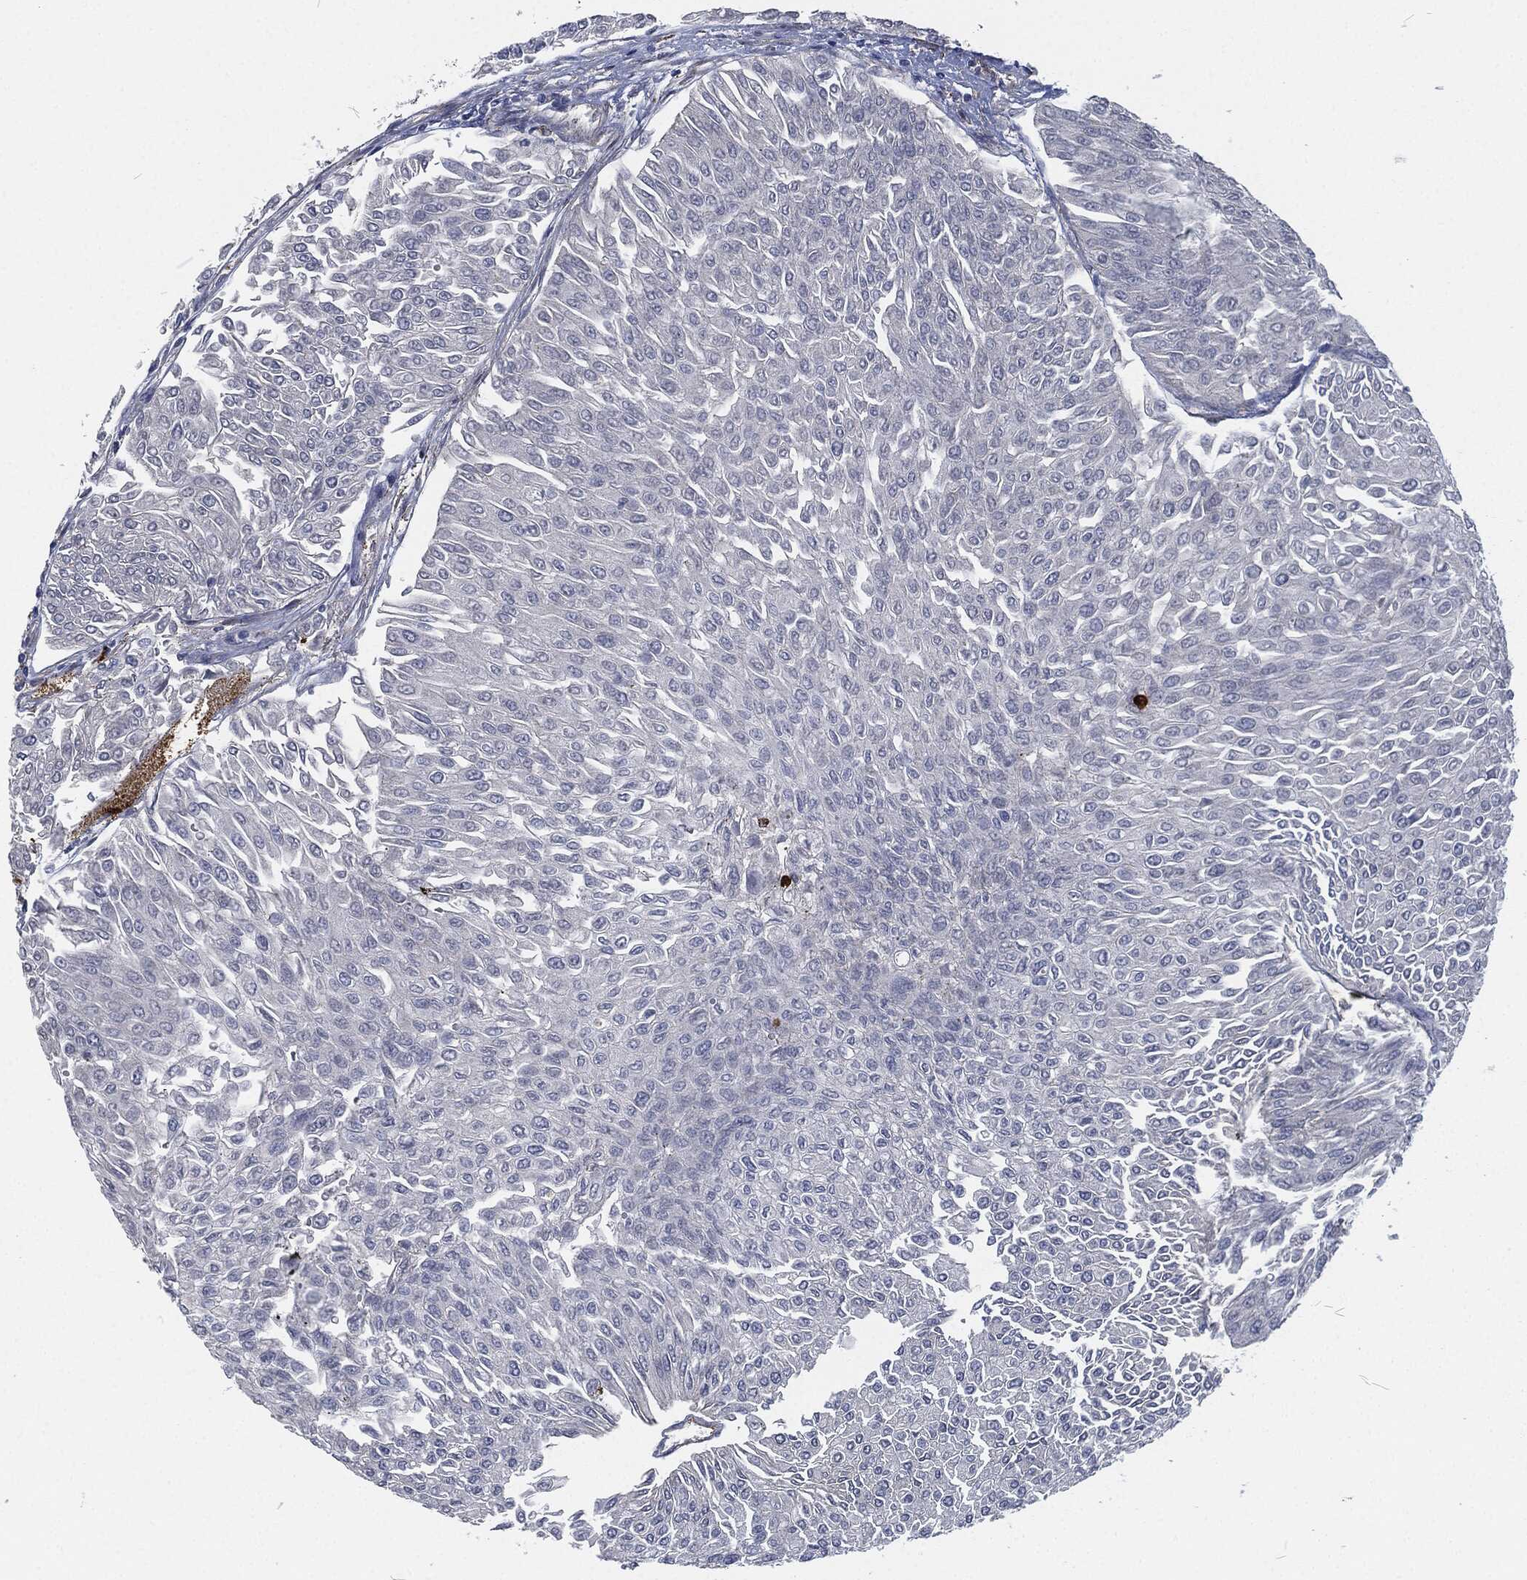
{"staining": {"intensity": "negative", "quantity": "none", "location": "none"}, "tissue": "urothelial cancer", "cell_type": "Tumor cells", "image_type": "cancer", "snomed": [{"axis": "morphology", "description": "Urothelial carcinoma, Low grade"}, {"axis": "topography", "description": "Urinary bladder"}], "caption": "An immunohistochemistry (IHC) image of low-grade urothelial carcinoma is shown. There is no staining in tumor cells of low-grade urothelial carcinoma. (DAB IHC with hematoxylin counter stain).", "gene": "MPO", "patient": {"sex": "male", "age": 67}}